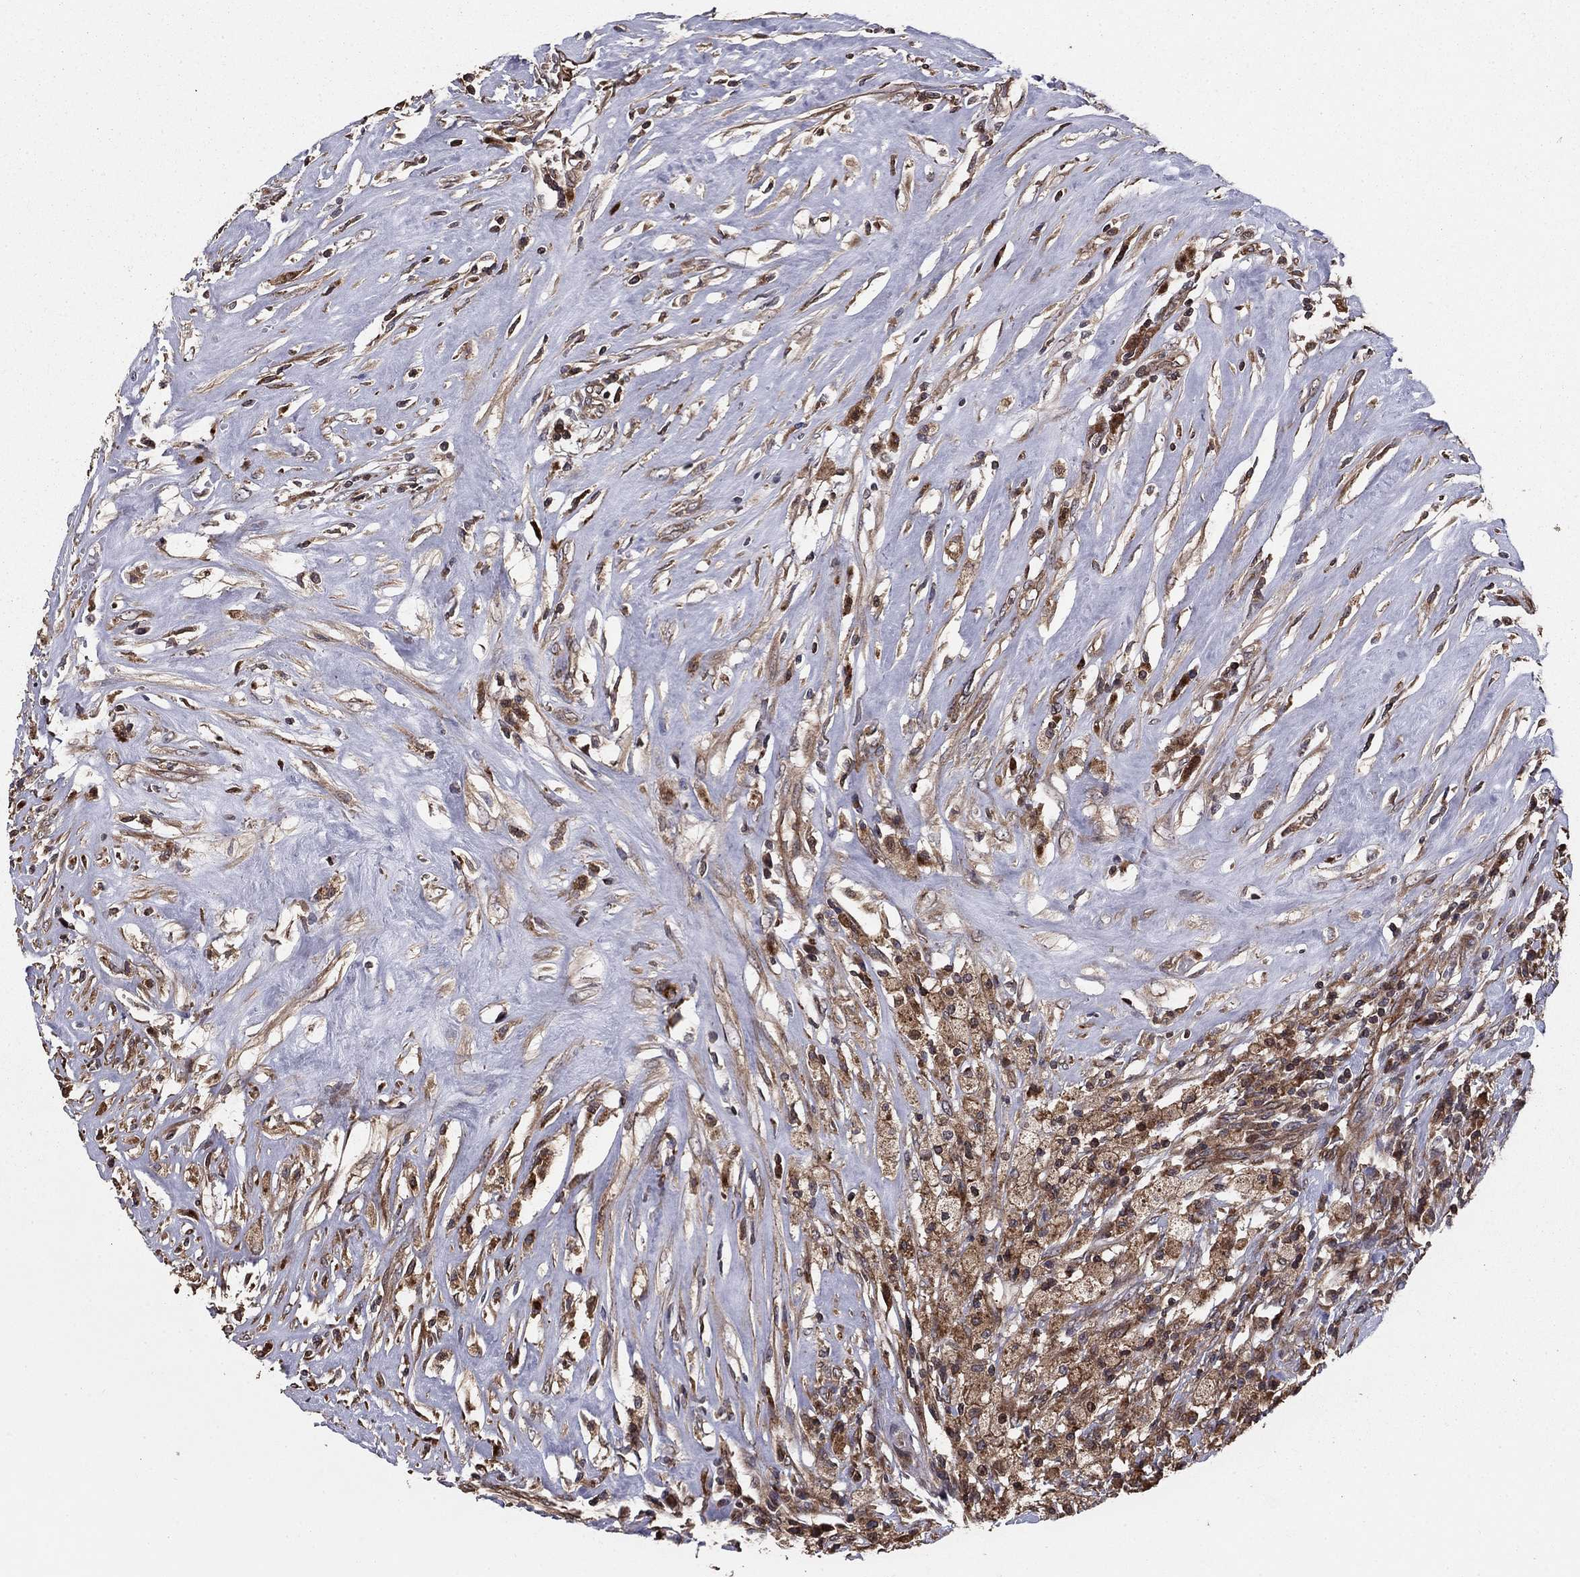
{"staining": {"intensity": "weak", "quantity": "<25%", "location": "cytoplasmic/membranous"}, "tissue": "testis cancer", "cell_type": "Tumor cells", "image_type": "cancer", "snomed": [{"axis": "morphology", "description": "Necrosis, NOS"}, {"axis": "morphology", "description": "Carcinoma, Embryonal, NOS"}, {"axis": "topography", "description": "Testis"}], "caption": "A high-resolution photomicrograph shows immunohistochemistry (IHC) staining of testis cancer (embryonal carcinoma), which displays no significant expression in tumor cells.", "gene": "GYG1", "patient": {"sex": "male", "age": 19}}